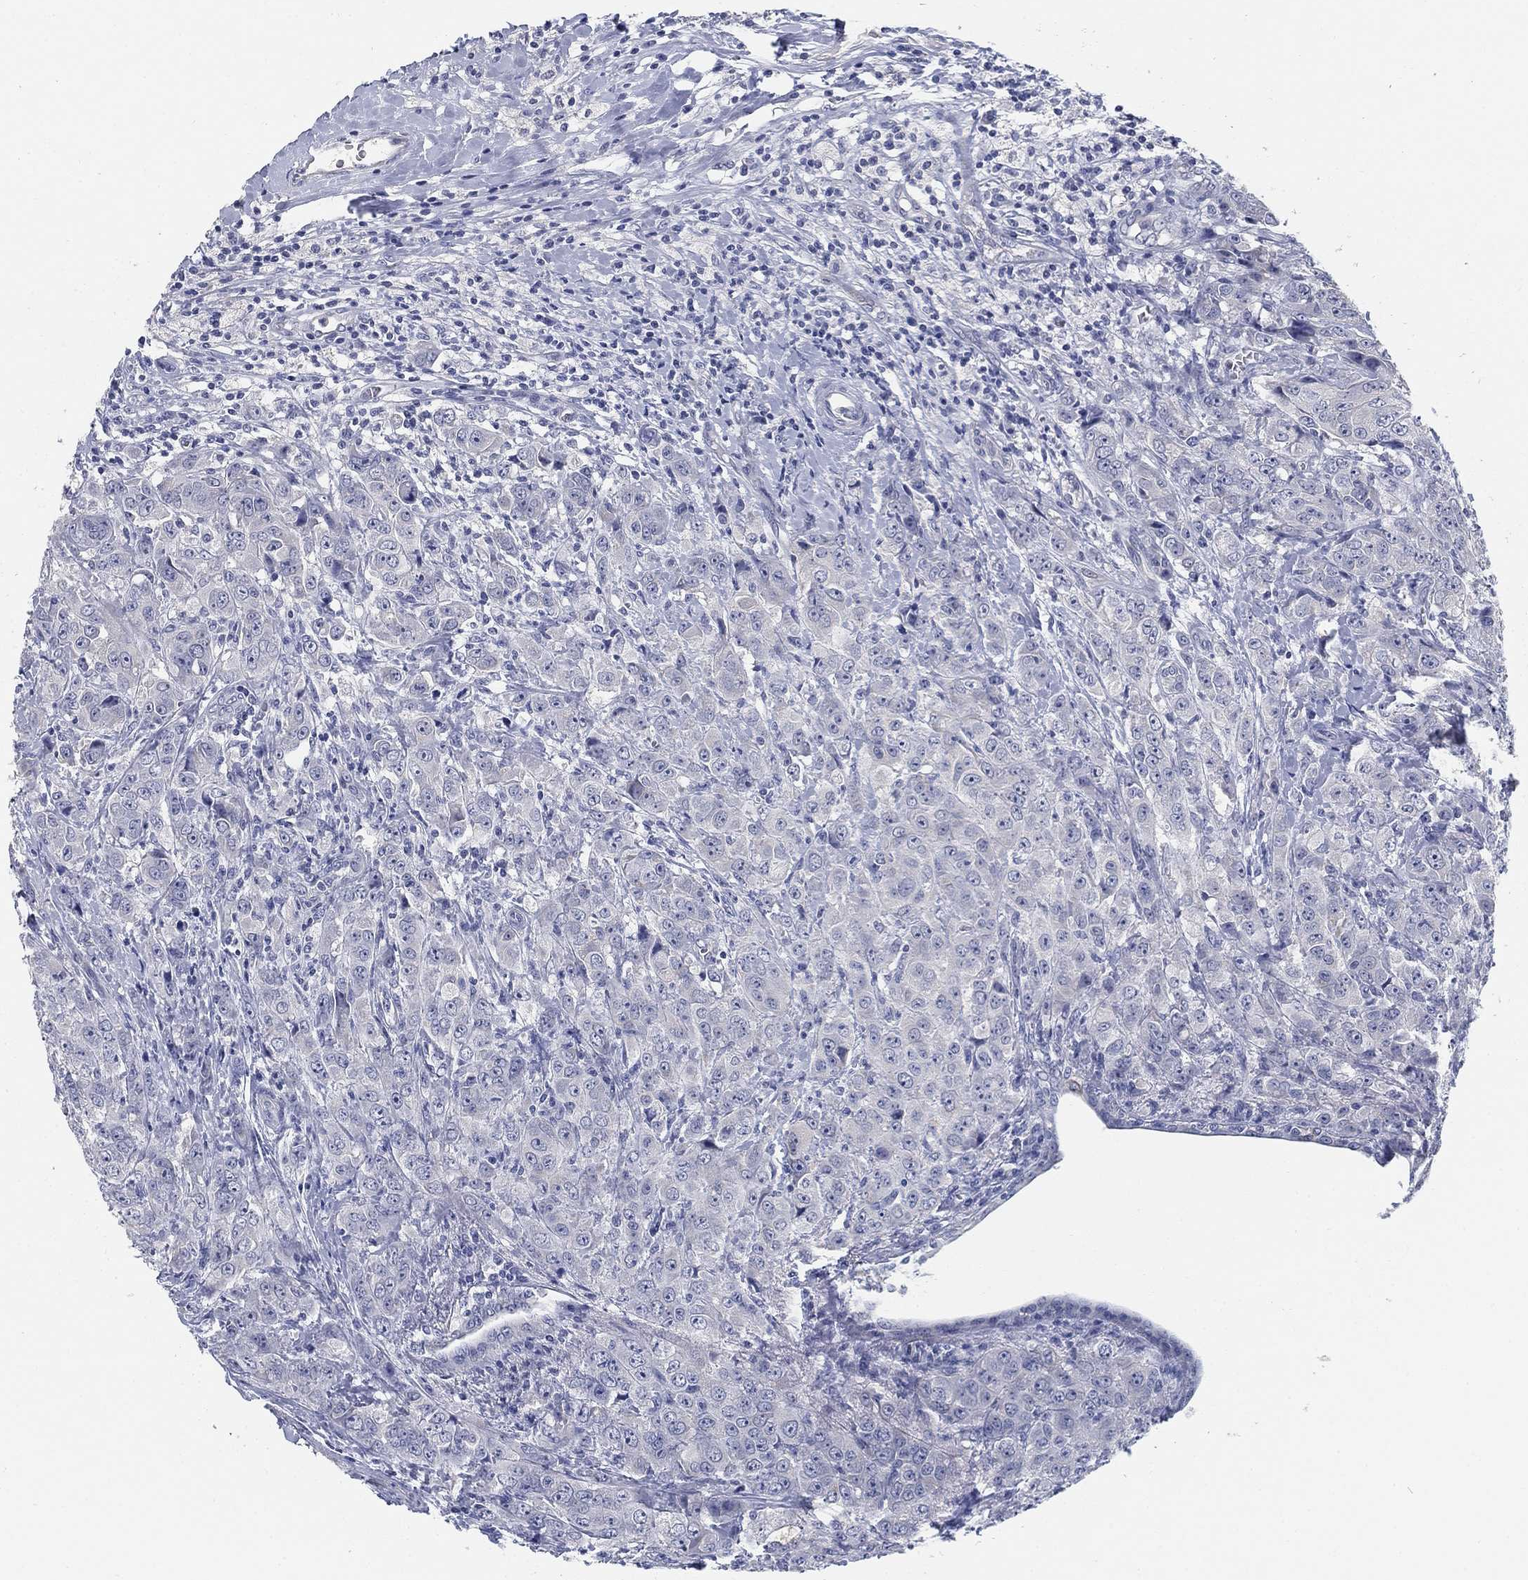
{"staining": {"intensity": "negative", "quantity": "none", "location": "none"}, "tissue": "breast cancer", "cell_type": "Tumor cells", "image_type": "cancer", "snomed": [{"axis": "morphology", "description": "Duct carcinoma"}, {"axis": "topography", "description": "Breast"}], "caption": "There is no significant positivity in tumor cells of breast cancer (invasive ductal carcinoma).", "gene": "CLUL1", "patient": {"sex": "female", "age": 43}}